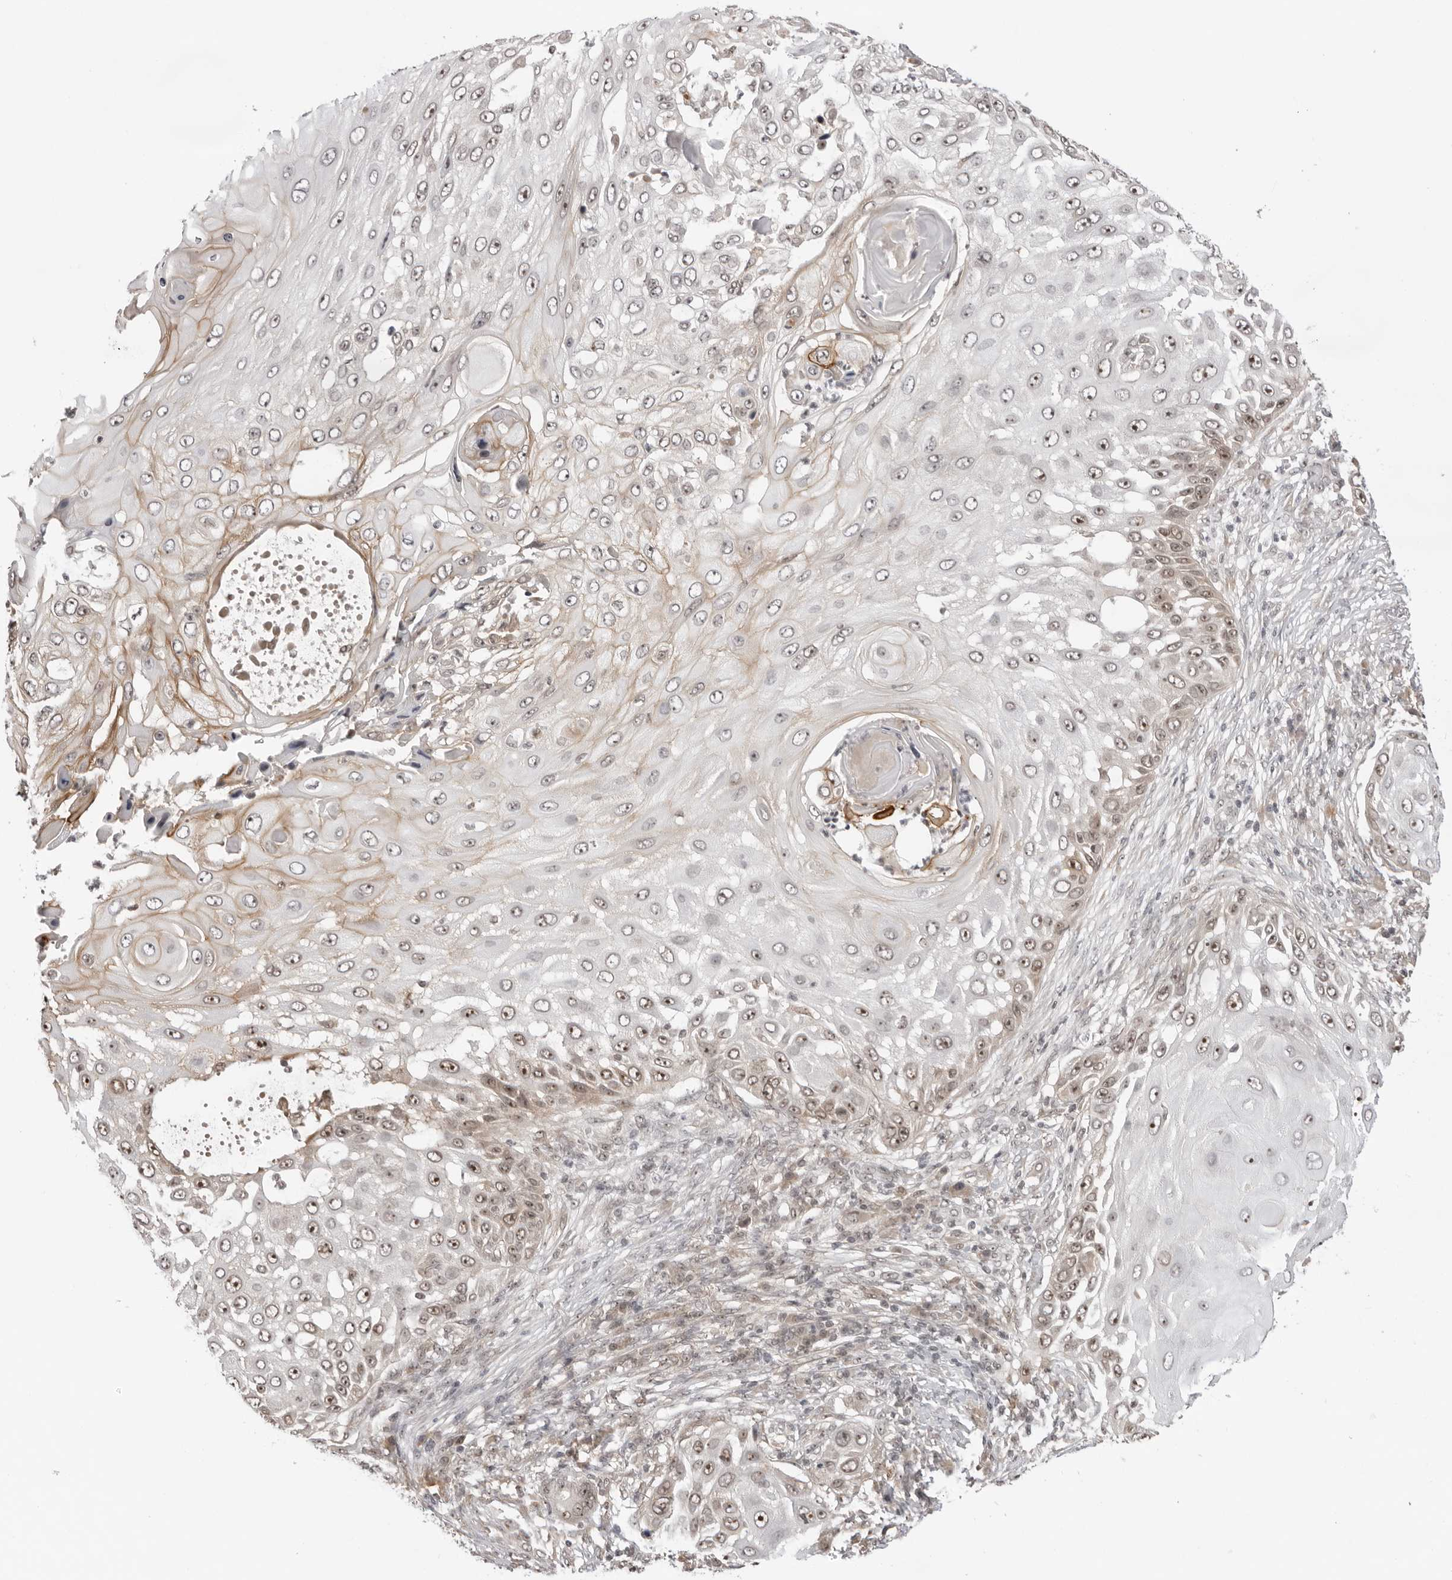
{"staining": {"intensity": "moderate", "quantity": ">75%", "location": "cytoplasmic/membranous,nuclear"}, "tissue": "skin cancer", "cell_type": "Tumor cells", "image_type": "cancer", "snomed": [{"axis": "morphology", "description": "Squamous cell carcinoma, NOS"}, {"axis": "topography", "description": "Skin"}], "caption": "Moderate cytoplasmic/membranous and nuclear positivity is appreciated in about >75% of tumor cells in skin cancer. (Brightfield microscopy of DAB IHC at high magnification).", "gene": "EXOSC10", "patient": {"sex": "female", "age": 44}}